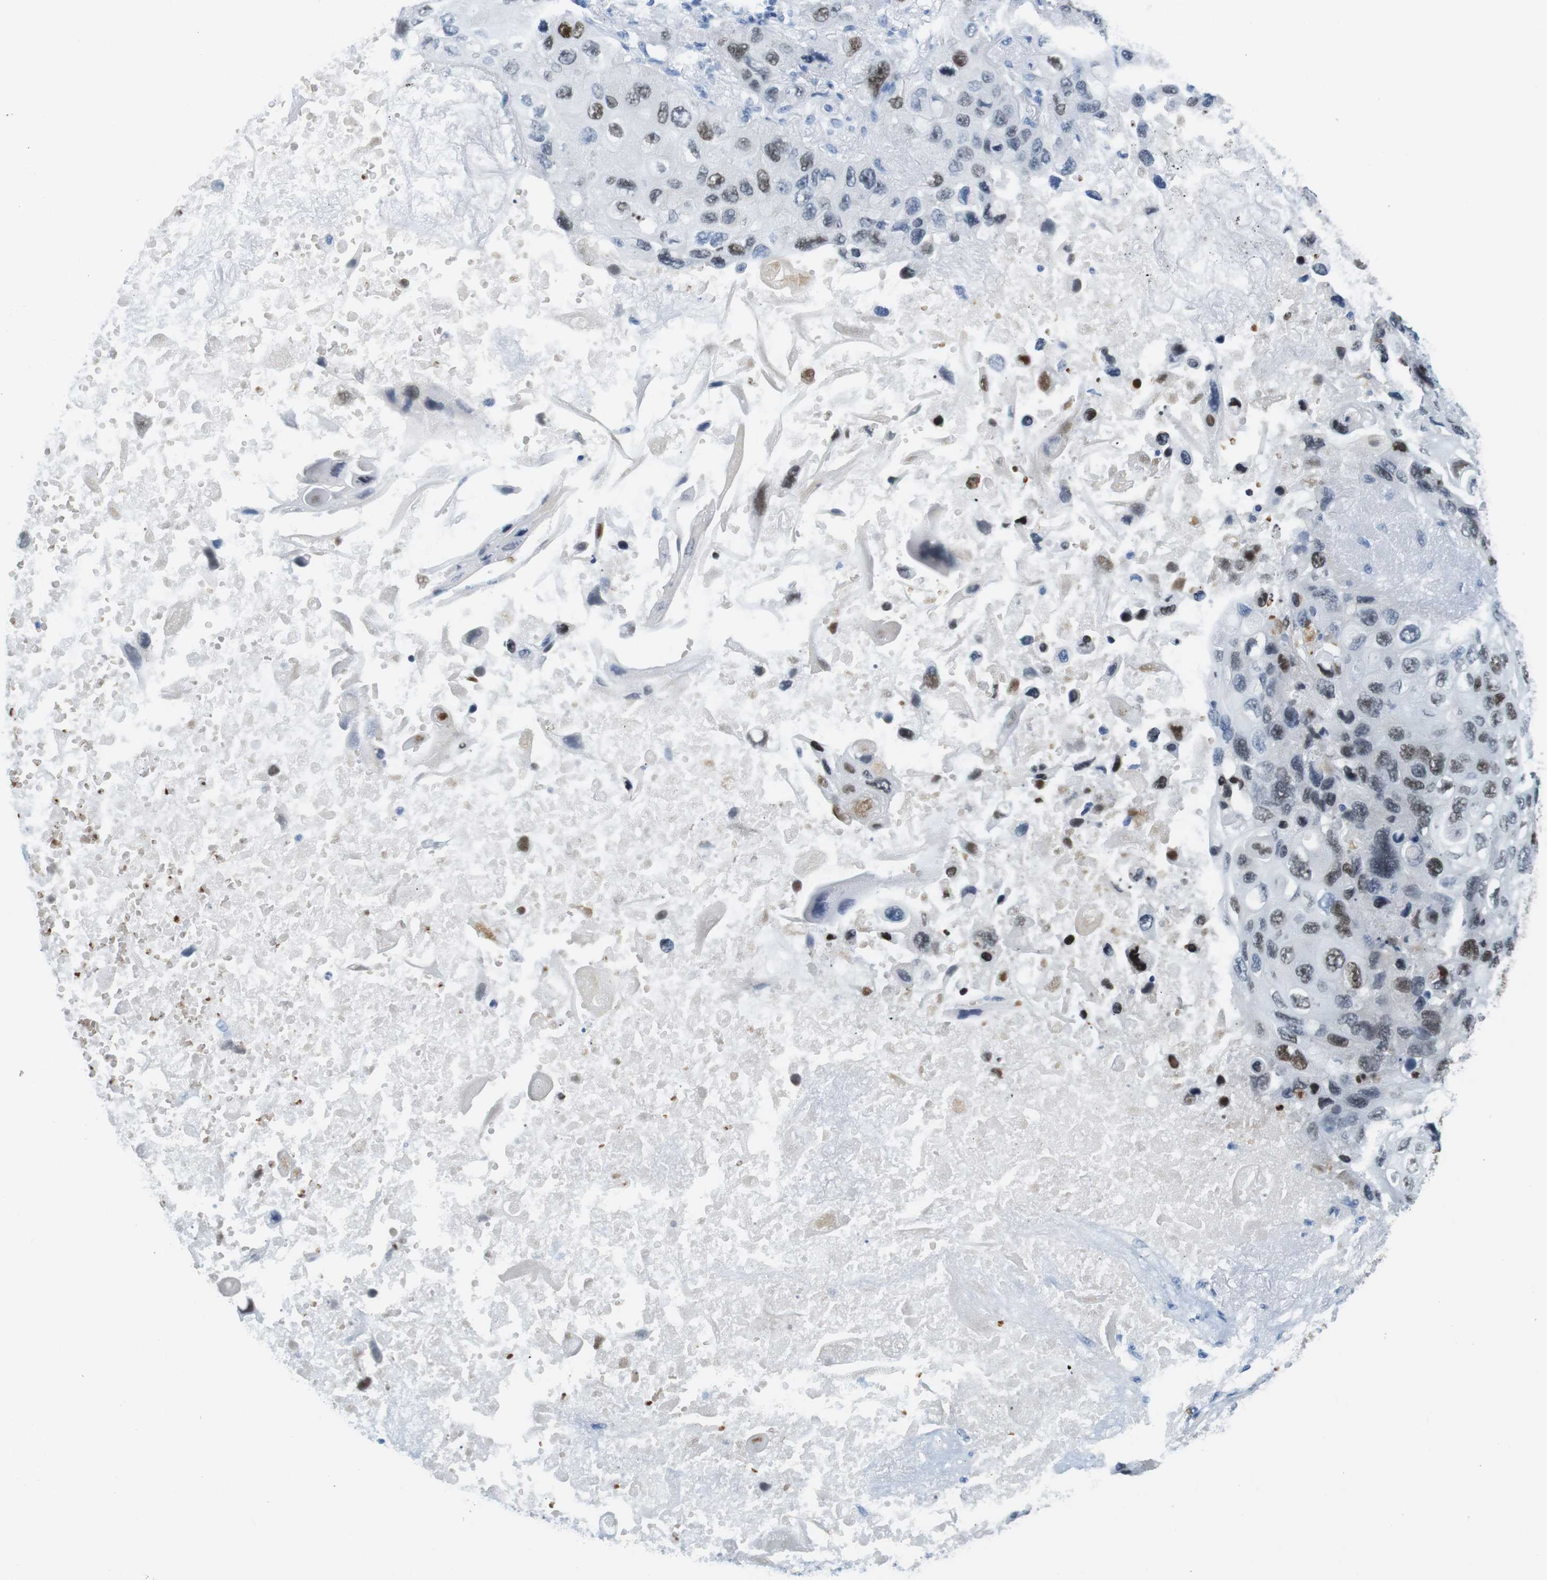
{"staining": {"intensity": "moderate", "quantity": "25%-75%", "location": "nuclear"}, "tissue": "lung cancer", "cell_type": "Tumor cells", "image_type": "cancer", "snomed": [{"axis": "morphology", "description": "Squamous cell carcinoma, NOS"}, {"axis": "topography", "description": "Lung"}], "caption": "Immunohistochemical staining of human lung cancer (squamous cell carcinoma) demonstrates medium levels of moderate nuclear protein positivity in about 25%-75% of tumor cells.", "gene": "TFAP2C", "patient": {"sex": "female", "age": 73}}